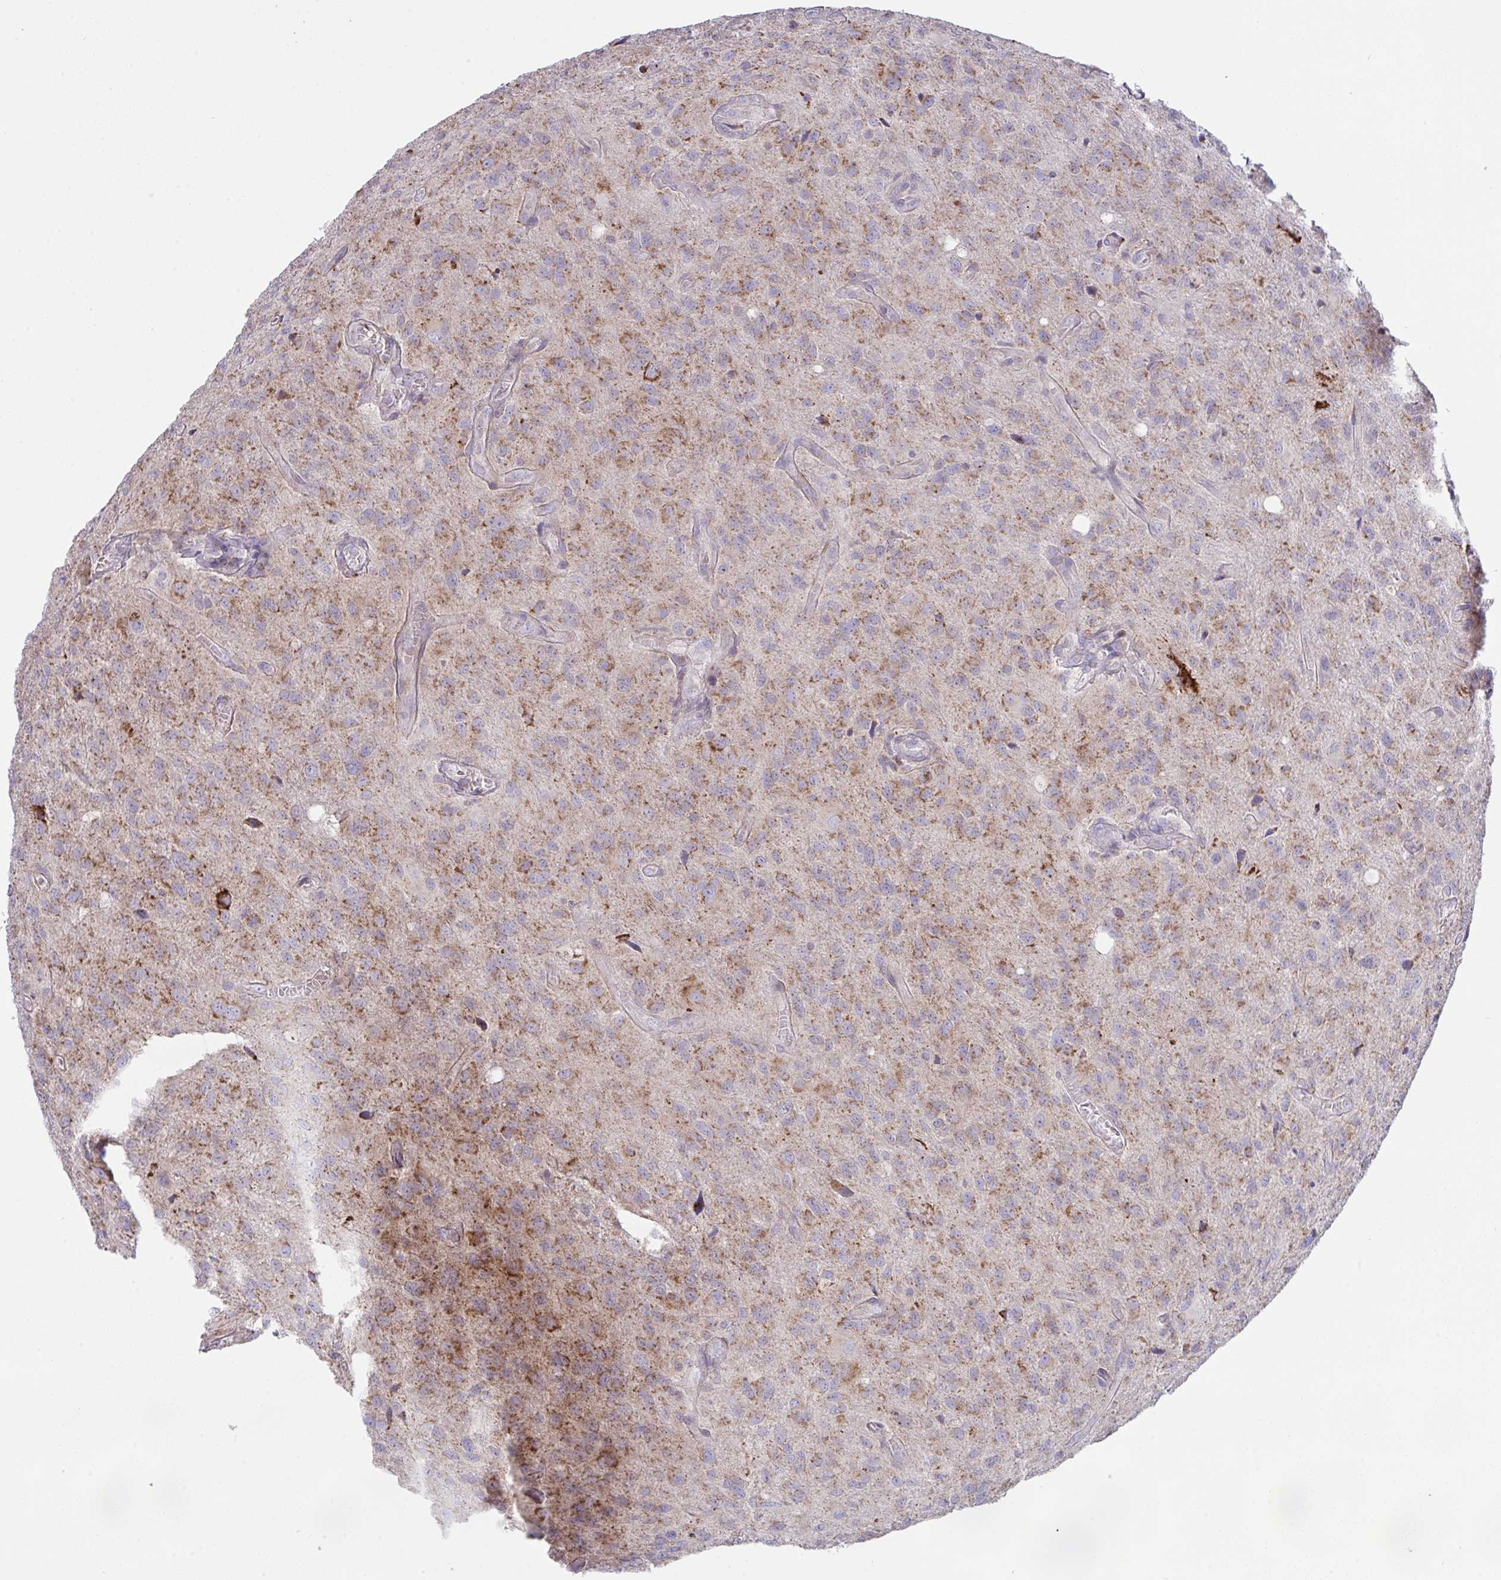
{"staining": {"intensity": "moderate", "quantity": ">75%", "location": "cytoplasmic/membranous"}, "tissue": "glioma", "cell_type": "Tumor cells", "image_type": "cancer", "snomed": [{"axis": "morphology", "description": "Glioma, malignant, Low grade"}, {"axis": "topography", "description": "Brain"}], "caption": "A micrograph showing moderate cytoplasmic/membranous staining in about >75% of tumor cells in glioma, as visualized by brown immunohistochemical staining.", "gene": "MICOS10", "patient": {"sex": "male", "age": 66}}